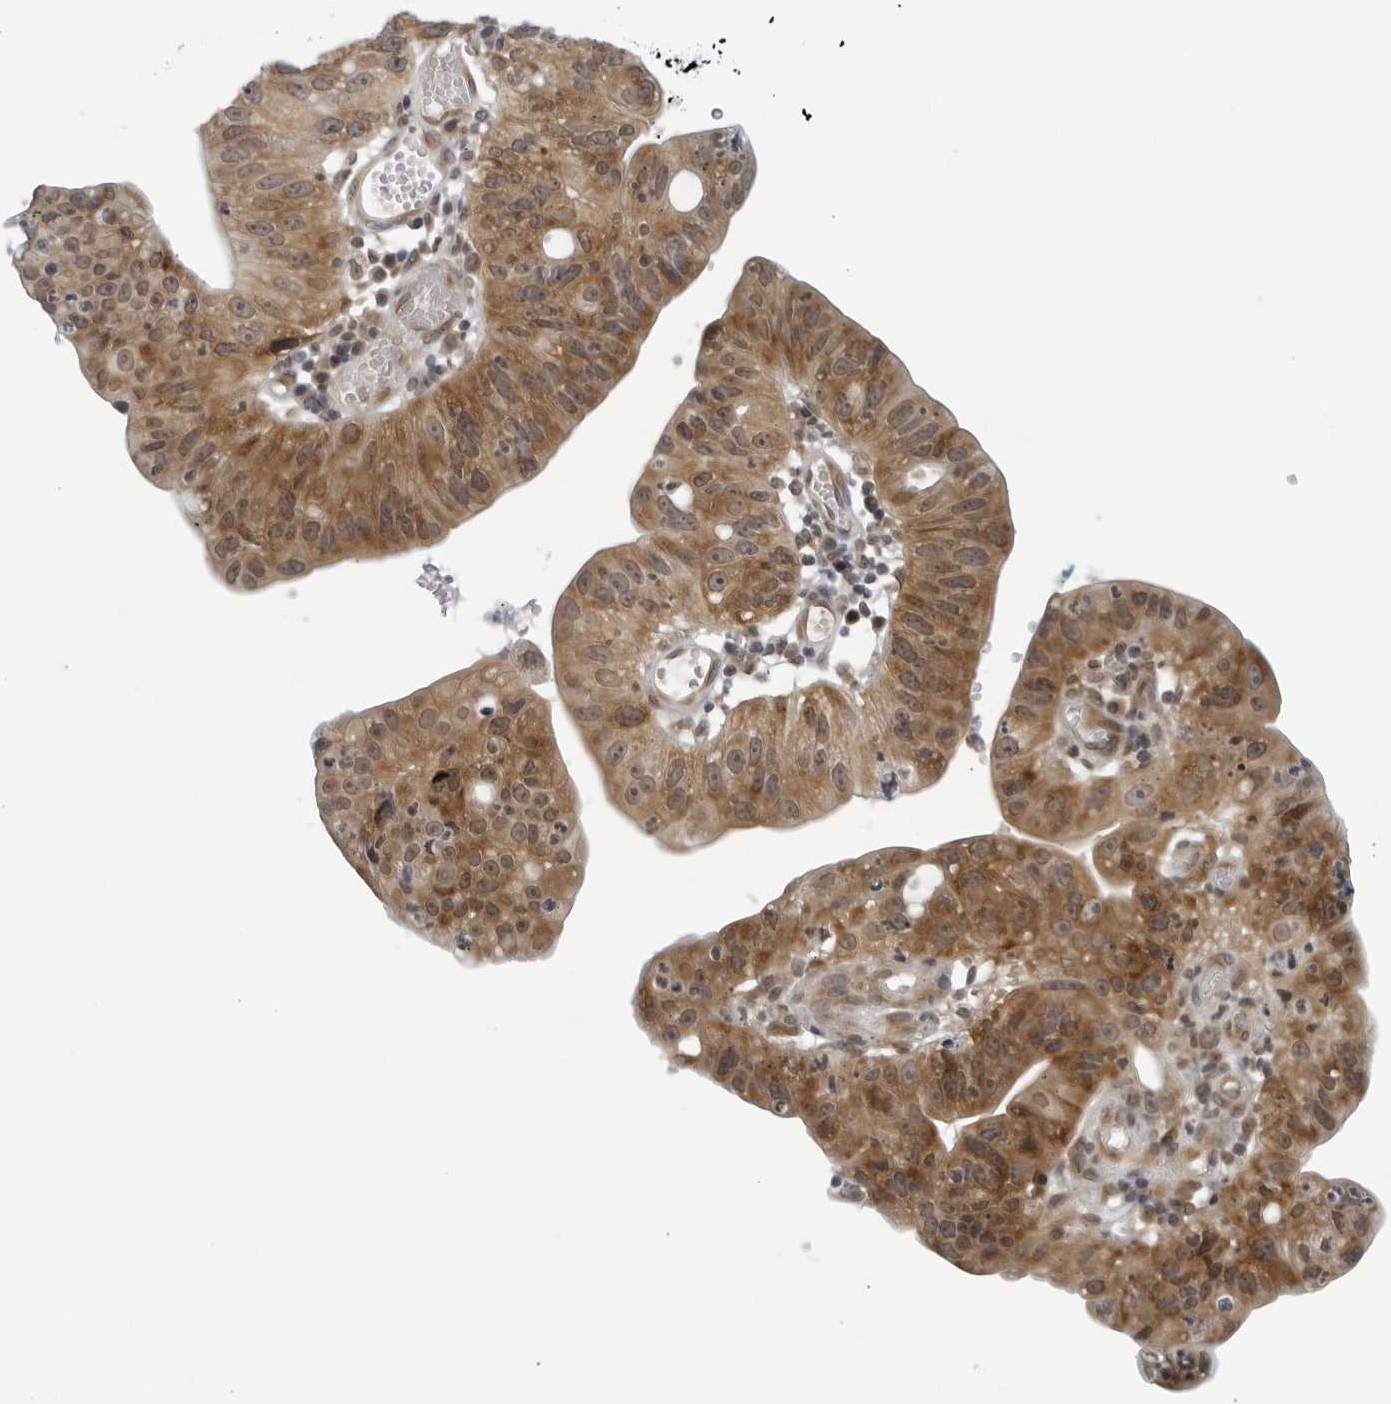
{"staining": {"intensity": "moderate", "quantity": ">75%", "location": "cytoplasmic/membranous"}, "tissue": "stomach cancer", "cell_type": "Tumor cells", "image_type": "cancer", "snomed": [{"axis": "morphology", "description": "Adenocarcinoma, NOS"}, {"axis": "topography", "description": "Stomach"}], "caption": "A high-resolution image shows immunohistochemistry staining of adenocarcinoma (stomach), which exhibits moderate cytoplasmic/membranous staining in about >75% of tumor cells. (DAB (3,3'-diaminobenzidine) IHC with brightfield microscopy, high magnification).", "gene": "RC3H1", "patient": {"sex": "male", "age": 59}}